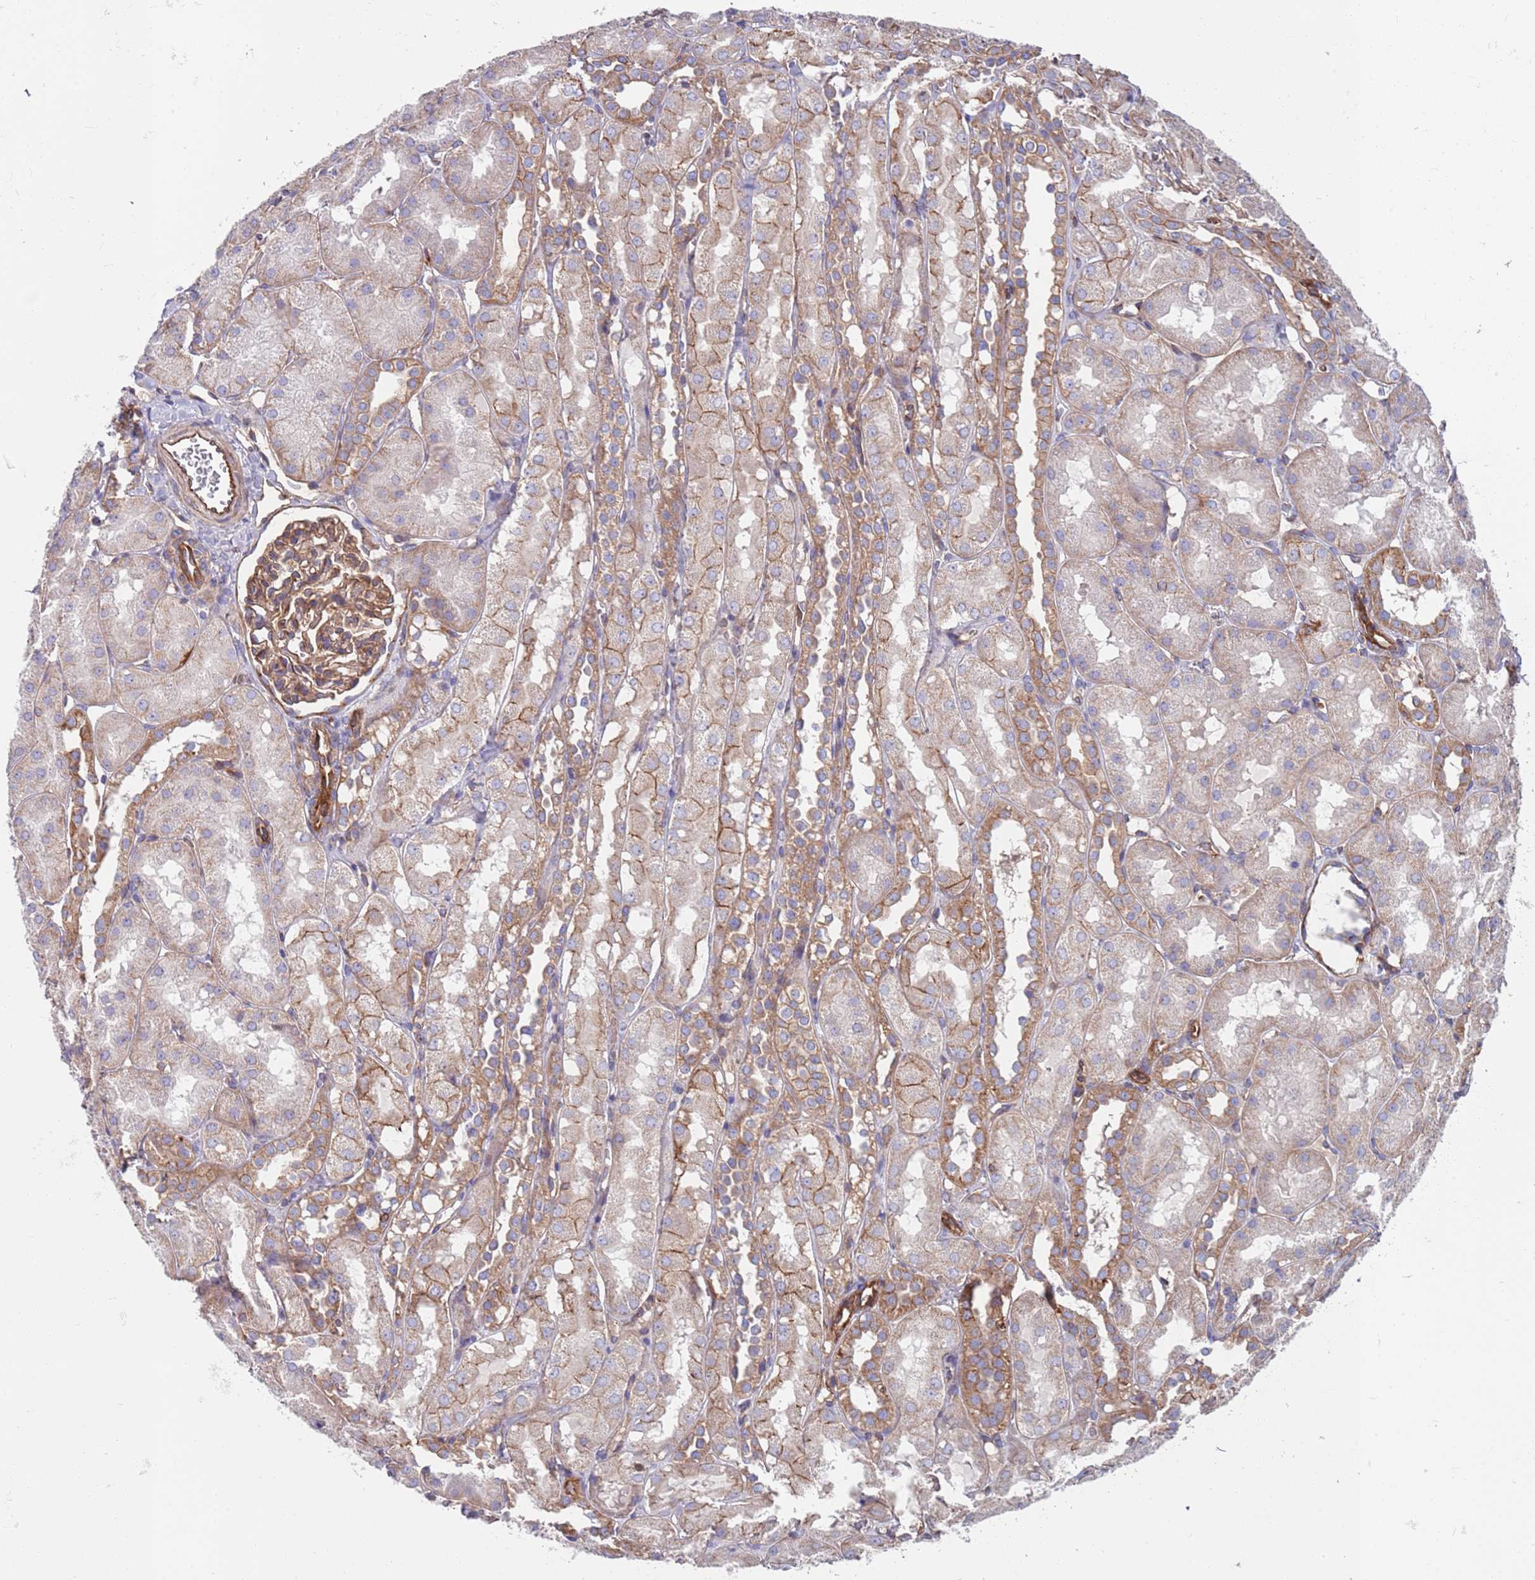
{"staining": {"intensity": "moderate", "quantity": ">75%", "location": "cytoplasmic/membranous"}, "tissue": "kidney", "cell_type": "Cells in glomeruli", "image_type": "normal", "snomed": [{"axis": "morphology", "description": "Normal tissue, NOS"}, {"axis": "topography", "description": "Kidney"}, {"axis": "topography", "description": "Urinary bladder"}], "caption": "IHC image of unremarkable kidney: human kidney stained using immunohistochemistry displays medium levels of moderate protein expression localized specifically in the cytoplasmic/membranous of cells in glomeruli, appearing as a cytoplasmic/membranous brown color.", "gene": "JAKMIP2", "patient": {"sex": "male", "age": 16}}